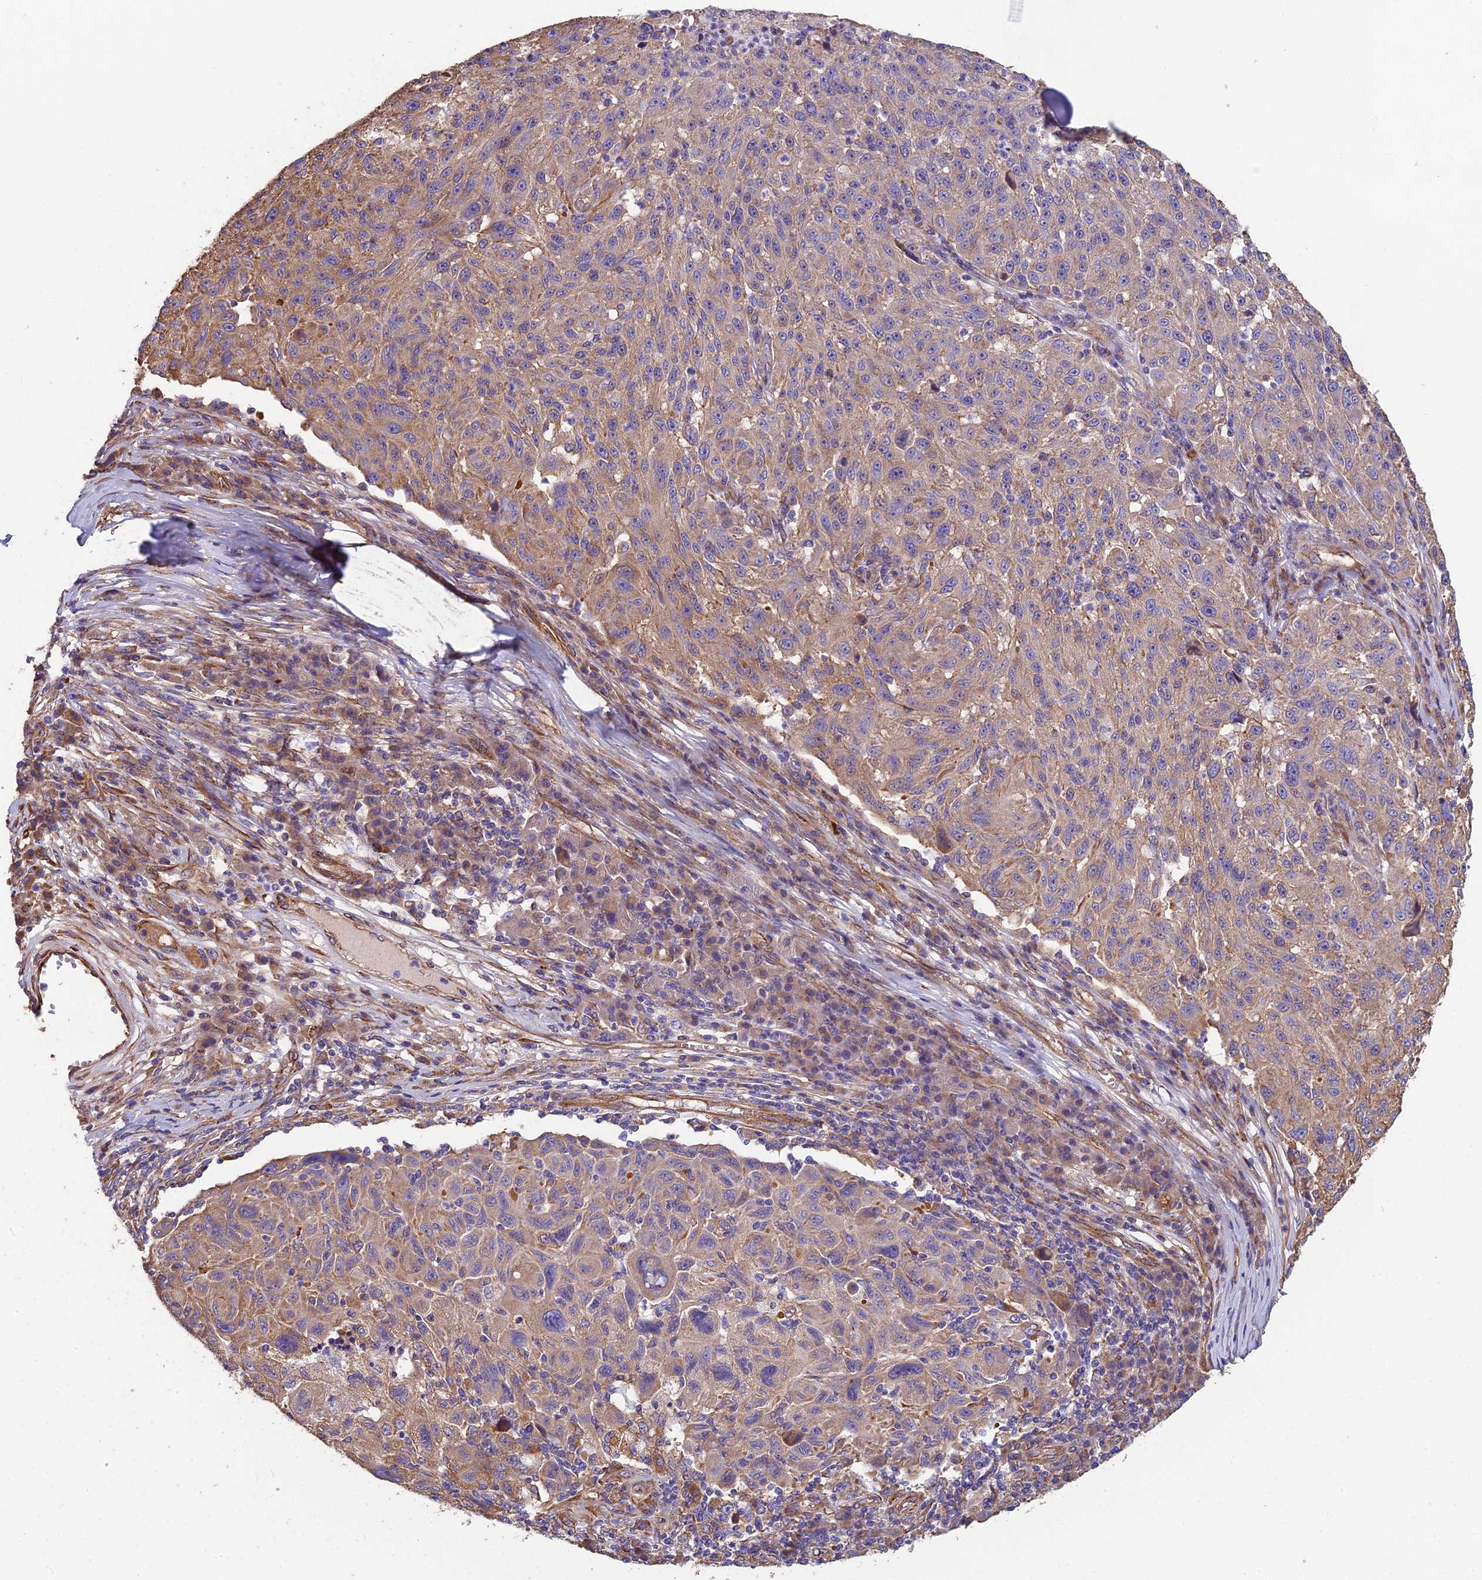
{"staining": {"intensity": "moderate", "quantity": "<25%", "location": "cytoplasmic/membranous"}, "tissue": "melanoma", "cell_type": "Tumor cells", "image_type": "cancer", "snomed": [{"axis": "morphology", "description": "Malignant melanoma, NOS"}, {"axis": "topography", "description": "Skin"}], "caption": "Immunohistochemistry (IHC) of human melanoma demonstrates low levels of moderate cytoplasmic/membranous positivity in approximately <25% of tumor cells. Using DAB (3,3'-diaminobenzidine) (brown) and hematoxylin (blue) stains, captured at high magnification using brightfield microscopy.", "gene": "SPDL1", "patient": {"sex": "male", "age": 53}}